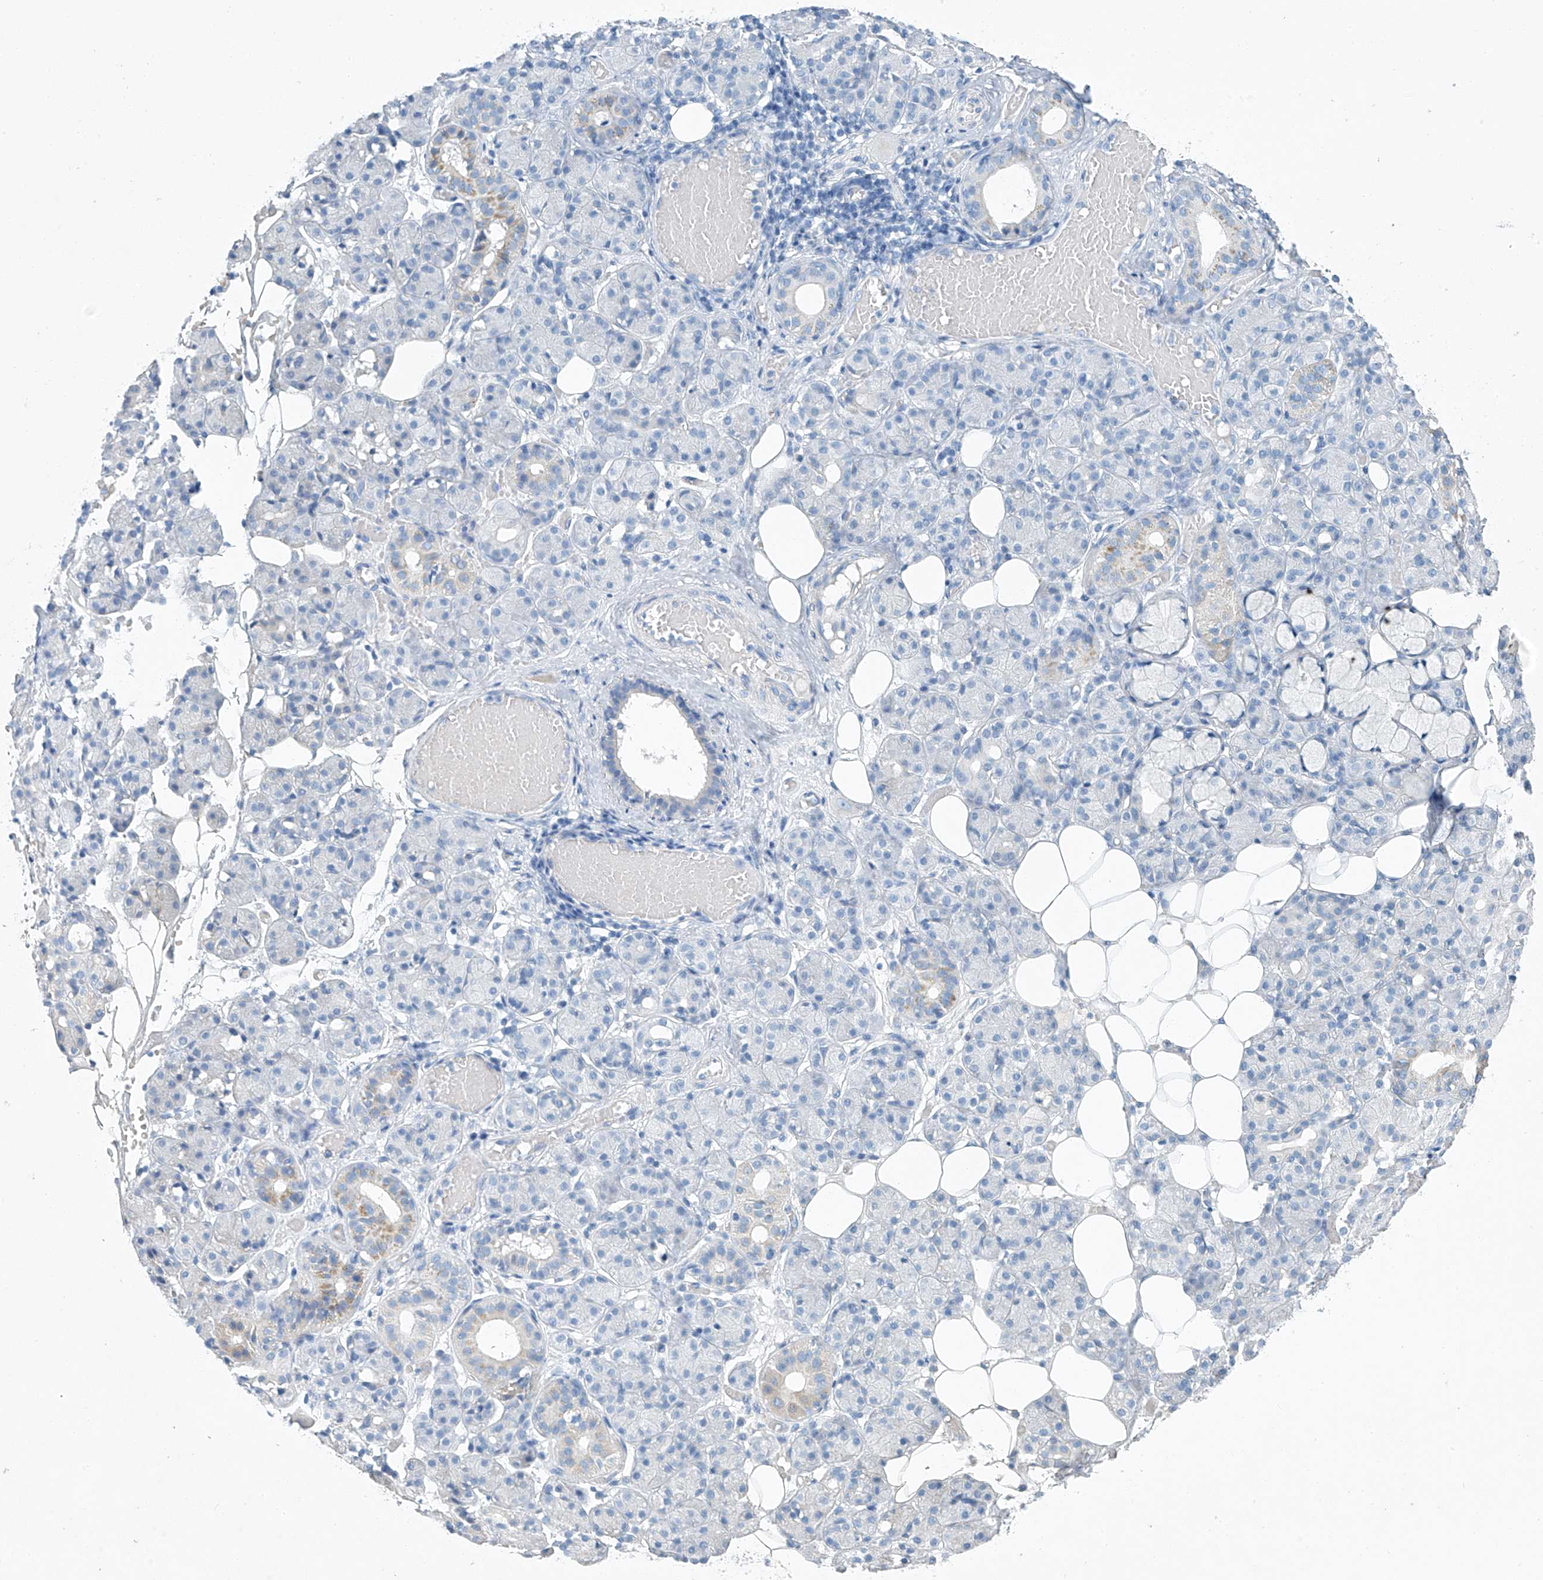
{"staining": {"intensity": "negative", "quantity": "none", "location": "none"}, "tissue": "salivary gland", "cell_type": "Glandular cells", "image_type": "normal", "snomed": [{"axis": "morphology", "description": "Normal tissue, NOS"}, {"axis": "topography", "description": "Salivary gland"}], "caption": "High magnification brightfield microscopy of benign salivary gland stained with DAB (3,3'-diaminobenzidine) (brown) and counterstained with hematoxylin (blue): glandular cells show no significant expression. (Brightfield microscopy of DAB (3,3'-diaminobenzidine) immunohistochemistry at high magnification).", "gene": "C1orf87", "patient": {"sex": "male", "age": 63}}